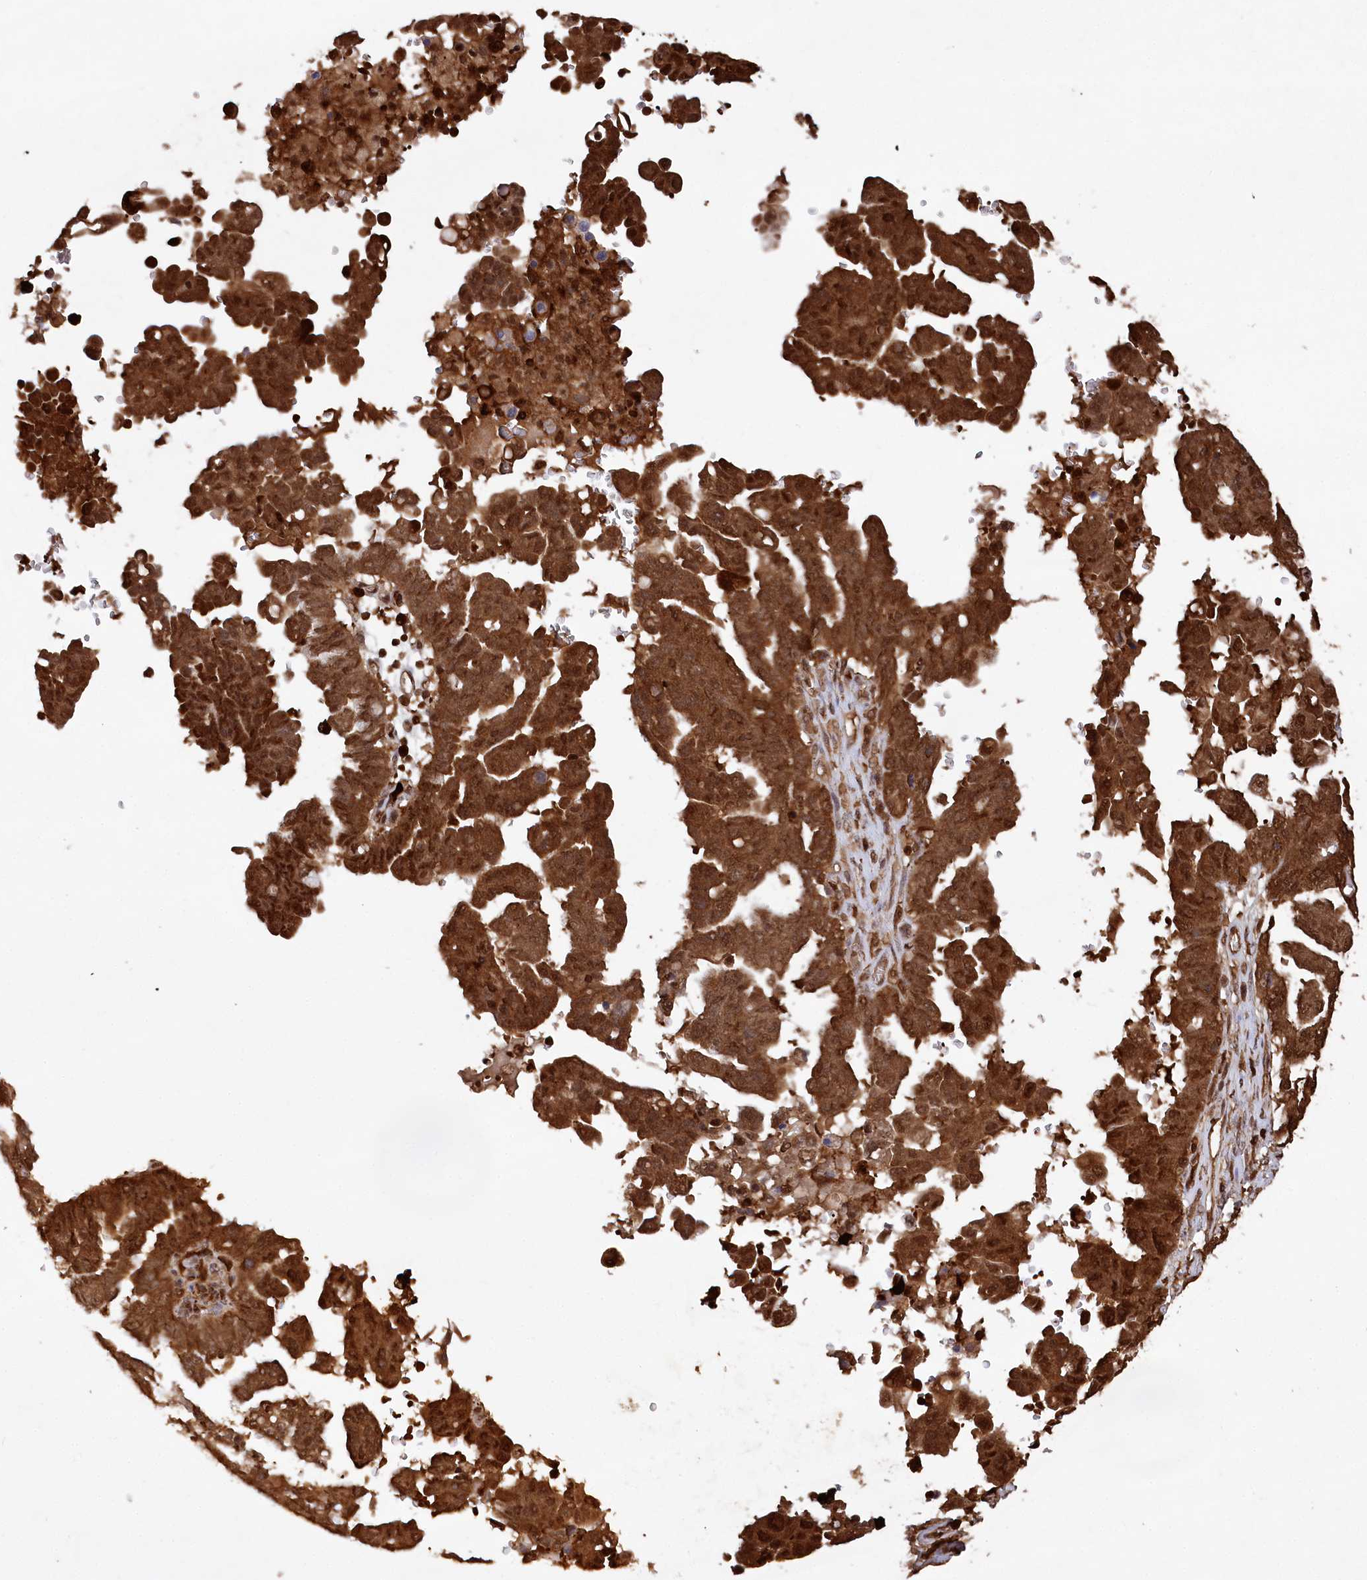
{"staining": {"intensity": "strong", "quantity": ">75%", "location": "cytoplasmic/membranous"}, "tissue": "ovarian cancer", "cell_type": "Tumor cells", "image_type": "cancer", "snomed": [{"axis": "morphology", "description": "Carcinoma, endometroid"}, {"axis": "topography", "description": "Ovary"}], "caption": "There is high levels of strong cytoplasmic/membranous positivity in tumor cells of ovarian cancer (endometroid carcinoma), as demonstrated by immunohistochemical staining (brown color).", "gene": "LSG1", "patient": {"sex": "female", "age": 62}}